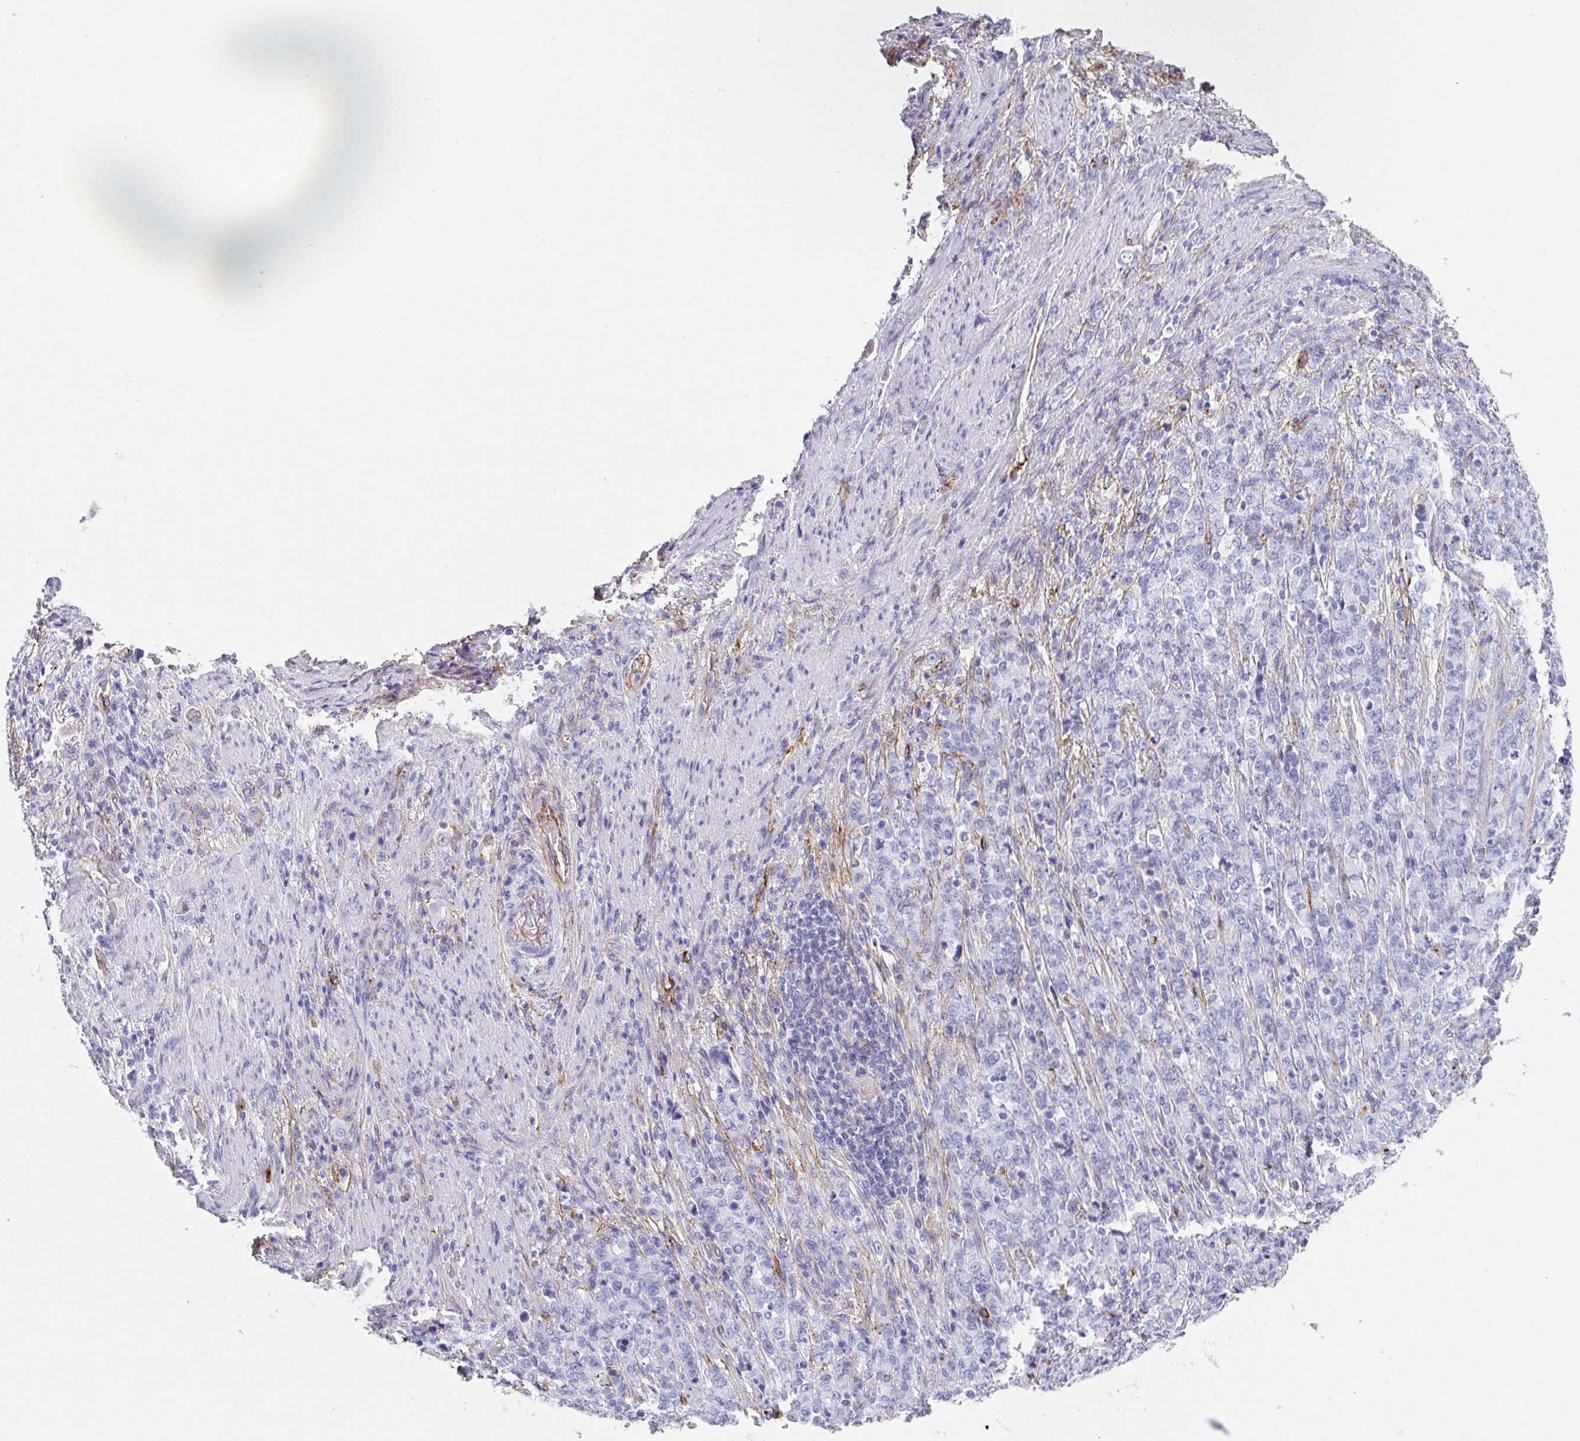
{"staining": {"intensity": "negative", "quantity": "none", "location": "none"}, "tissue": "stomach cancer", "cell_type": "Tumor cells", "image_type": "cancer", "snomed": [{"axis": "morphology", "description": "Adenocarcinoma, NOS"}, {"axis": "topography", "description": "Stomach"}], "caption": "Immunohistochemistry image of human stomach cancer stained for a protein (brown), which displays no positivity in tumor cells.", "gene": "DBN1", "patient": {"sex": "female", "age": 79}}